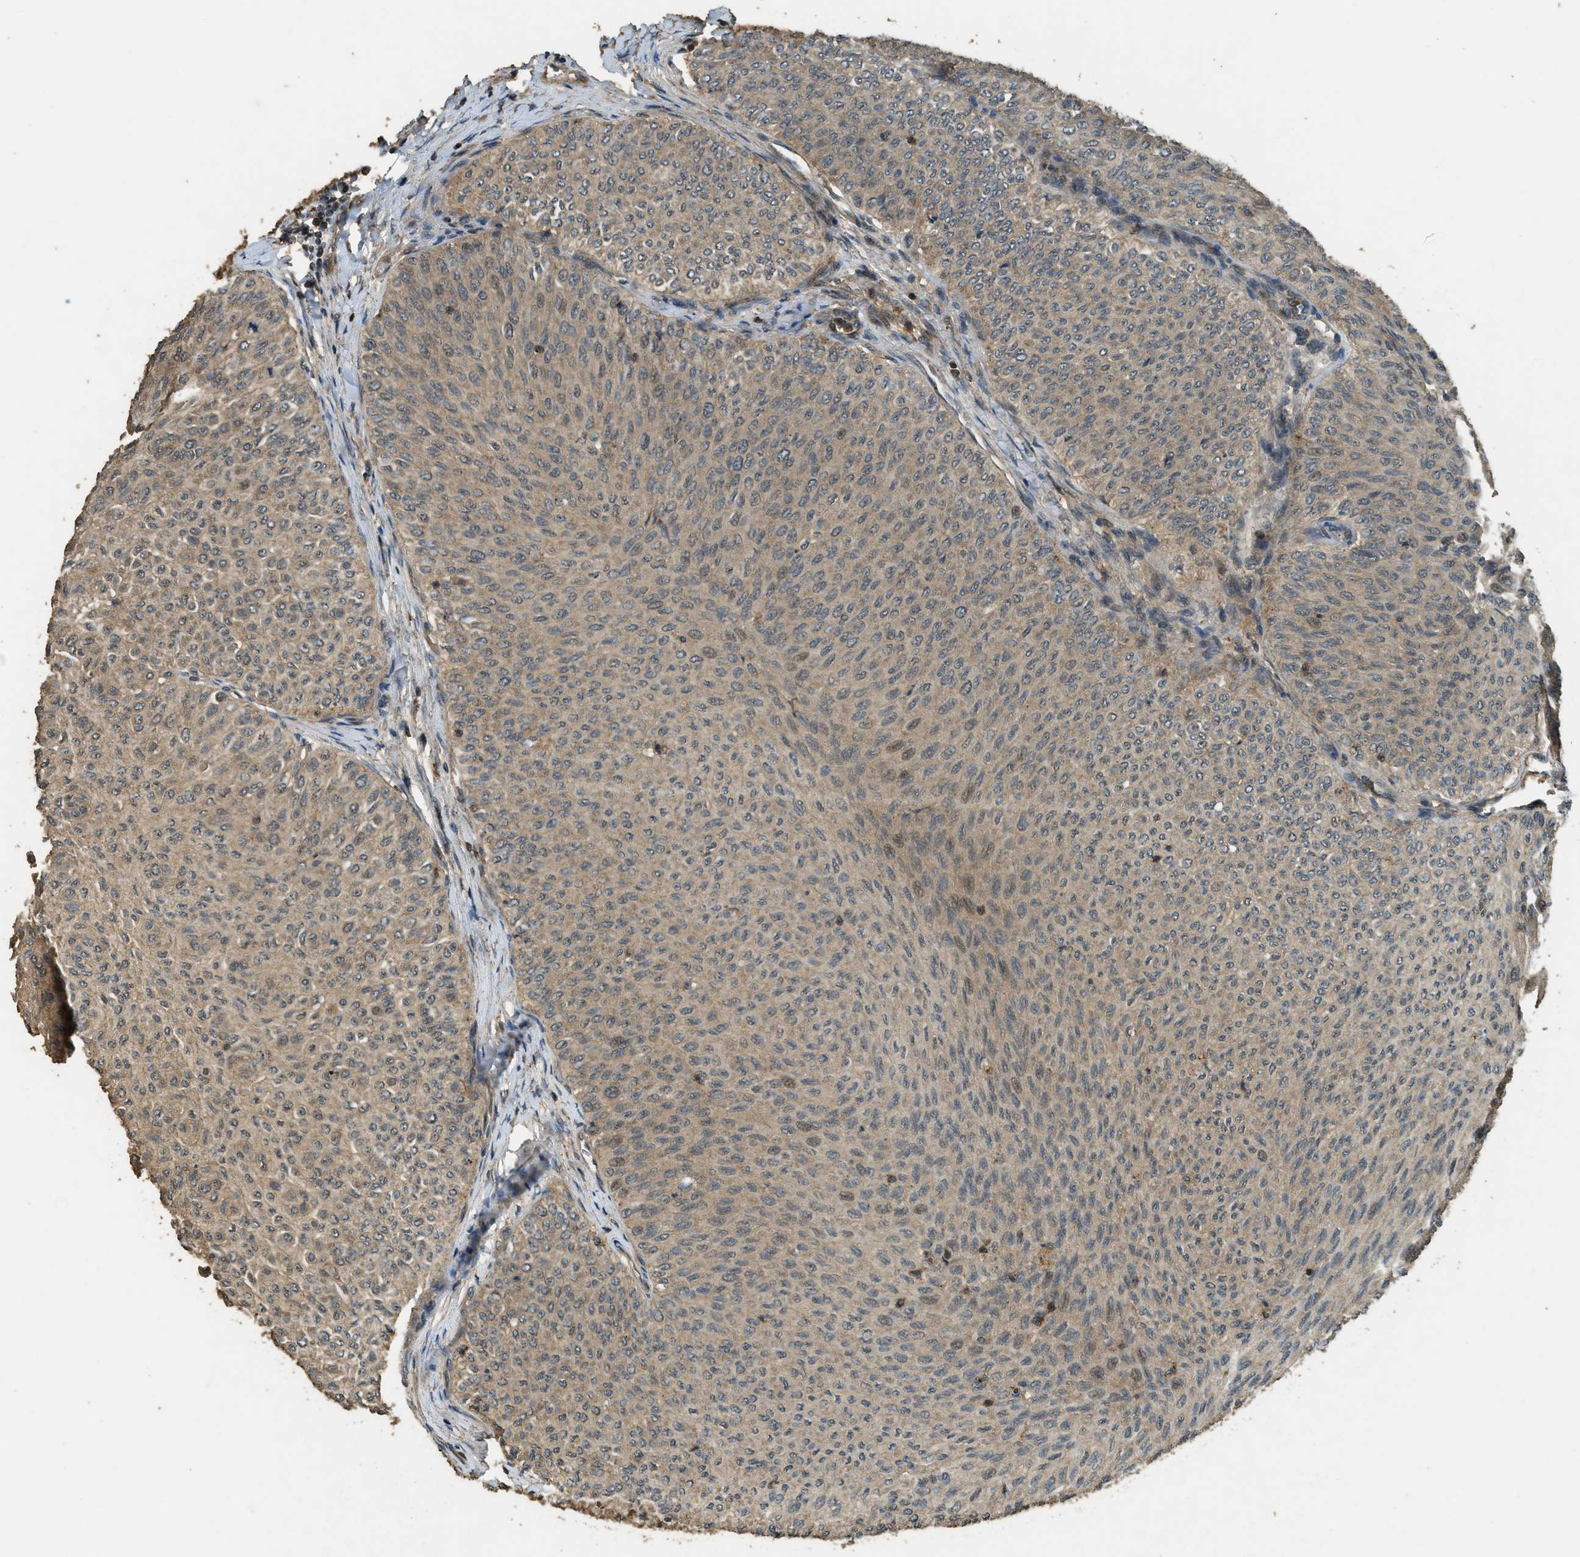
{"staining": {"intensity": "moderate", "quantity": ">75%", "location": "cytoplasmic/membranous"}, "tissue": "urothelial cancer", "cell_type": "Tumor cells", "image_type": "cancer", "snomed": [{"axis": "morphology", "description": "Urothelial carcinoma, Low grade"}, {"axis": "topography", "description": "Urinary bladder"}], "caption": "Immunohistochemistry of urothelial cancer demonstrates medium levels of moderate cytoplasmic/membranous positivity in about >75% of tumor cells.", "gene": "PPP6R3", "patient": {"sex": "male", "age": 78}}